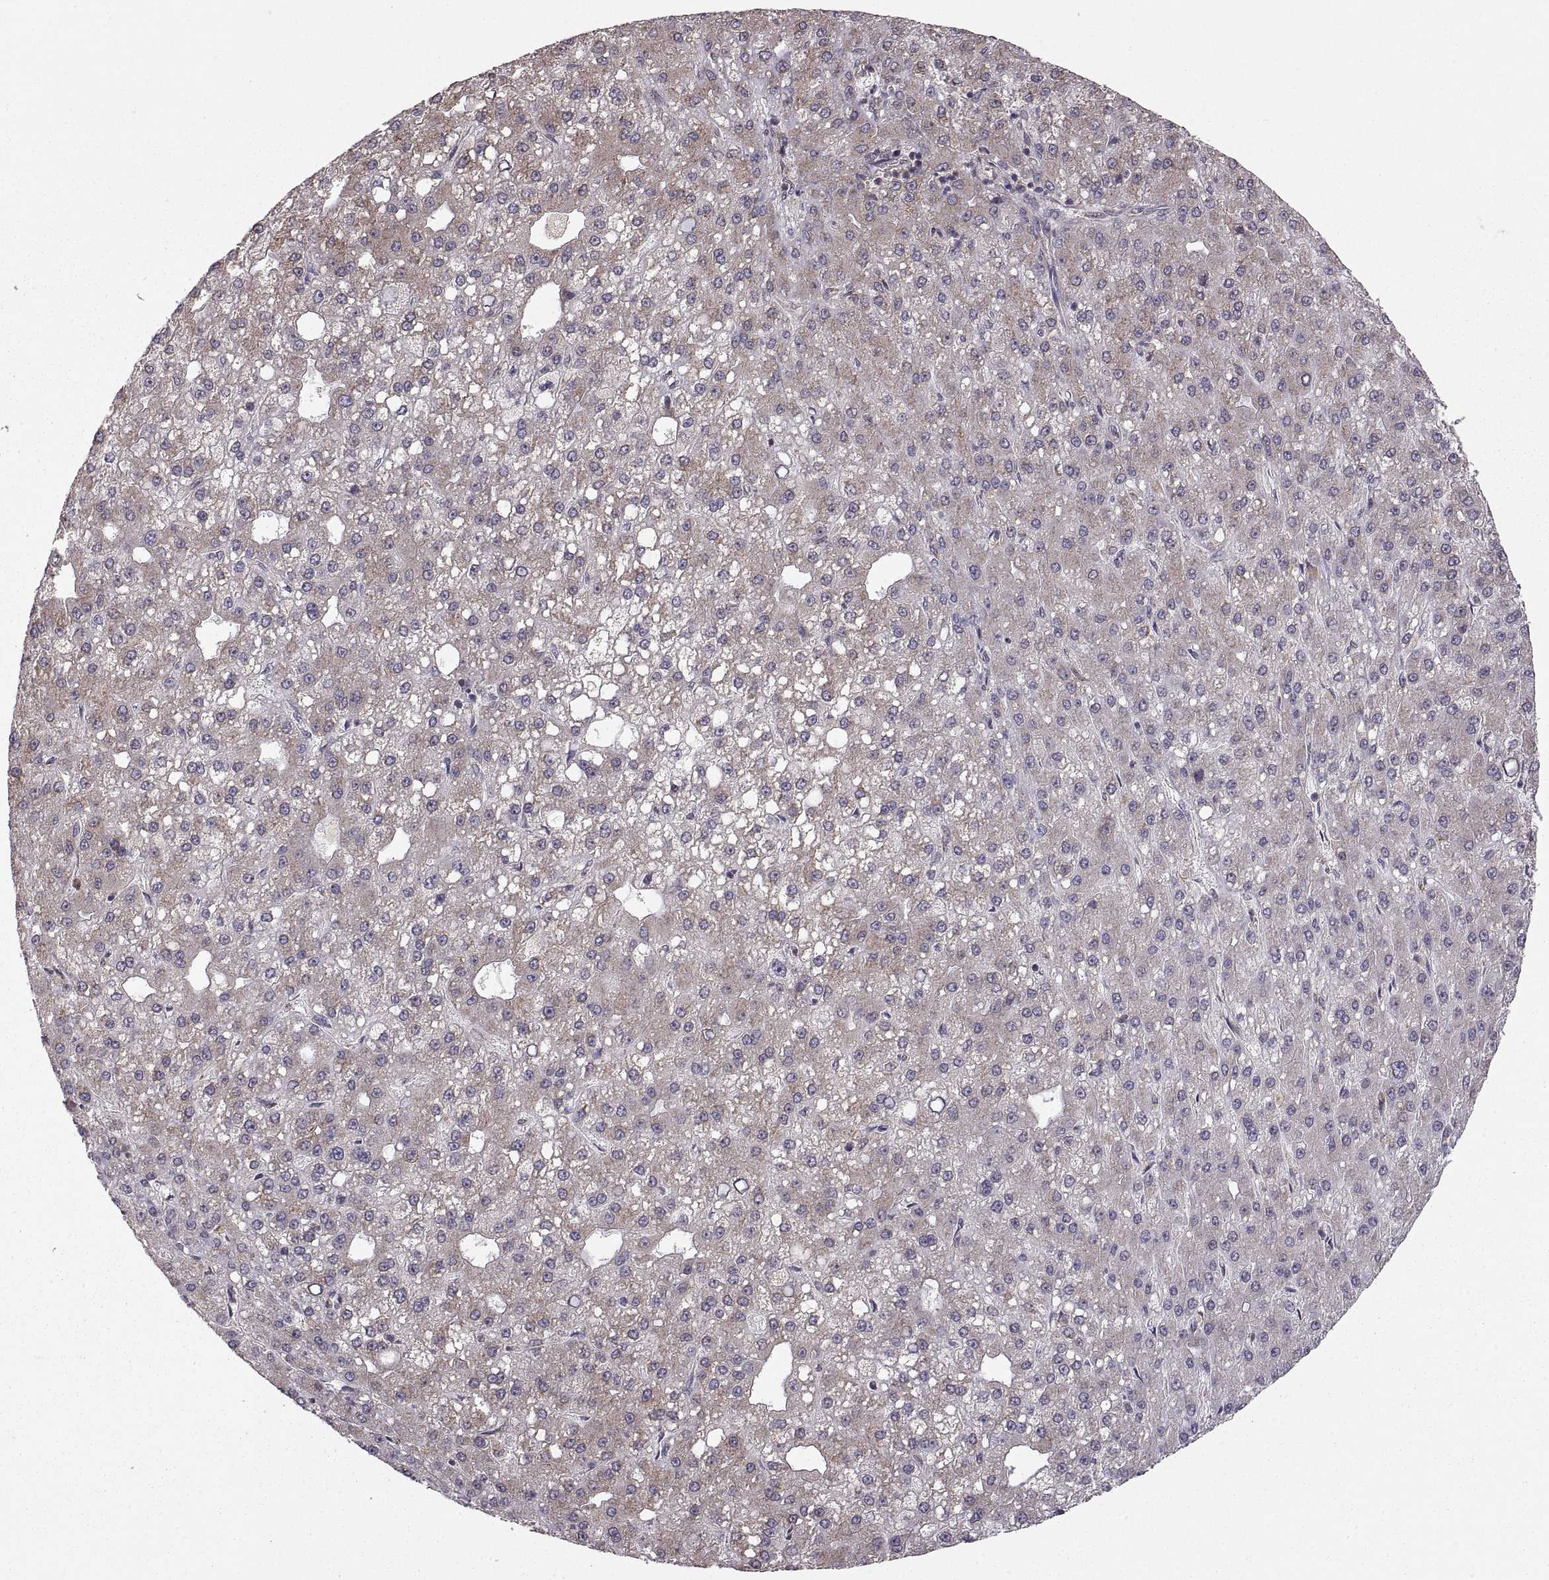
{"staining": {"intensity": "moderate", "quantity": "<25%", "location": "cytoplasmic/membranous"}, "tissue": "liver cancer", "cell_type": "Tumor cells", "image_type": "cancer", "snomed": [{"axis": "morphology", "description": "Carcinoma, Hepatocellular, NOS"}, {"axis": "topography", "description": "Liver"}], "caption": "Brown immunohistochemical staining in human liver cancer (hepatocellular carcinoma) reveals moderate cytoplasmic/membranous staining in about <25% of tumor cells.", "gene": "PDIA3", "patient": {"sex": "male", "age": 67}}